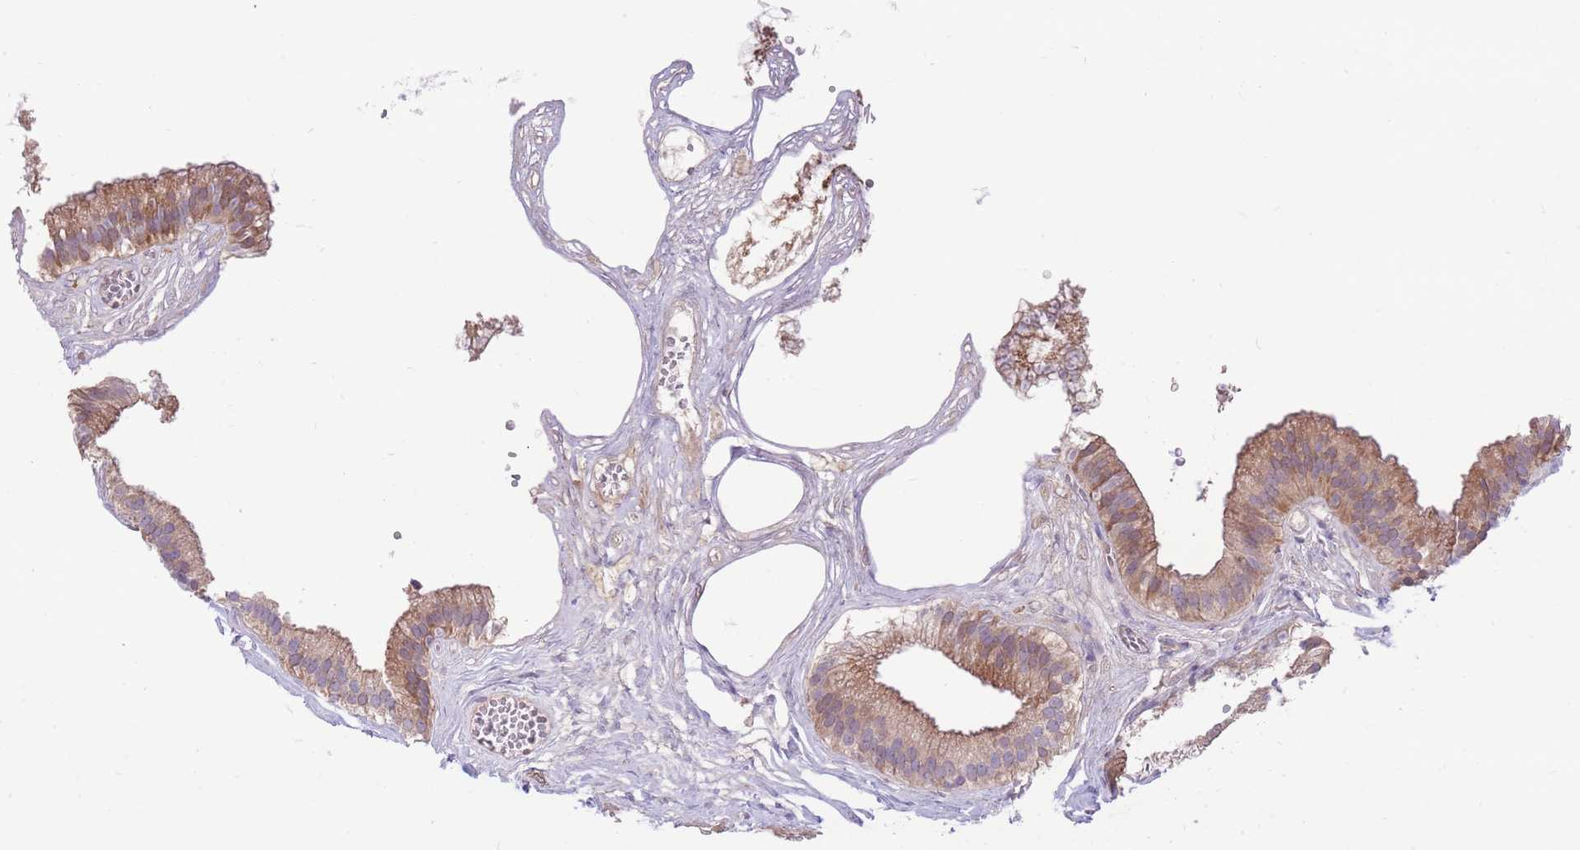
{"staining": {"intensity": "moderate", "quantity": ">75%", "location": "cytoplasmic/membranous"}, "tissue": "gallbladder", "cell_type": "Glandular cells", "image_type": "normal", "snomed": [{"axis": "morphology", "description": "Normal tissue, NOS"}, {"axis": "topography", "description": "Gallbladder"}], "caption": "Immunohistochemistry micrograph of benign gallbladder: human gallbladder stained using immunohistochemistry displays medium levels of moderate protein expression localized specifically in the cytoplasmic/membranous of glandular cells, appearing as a cytoplasmic/membranous brown color.", "gene": "OR5T1", "patient": {"sex": "female", "age": 54}}